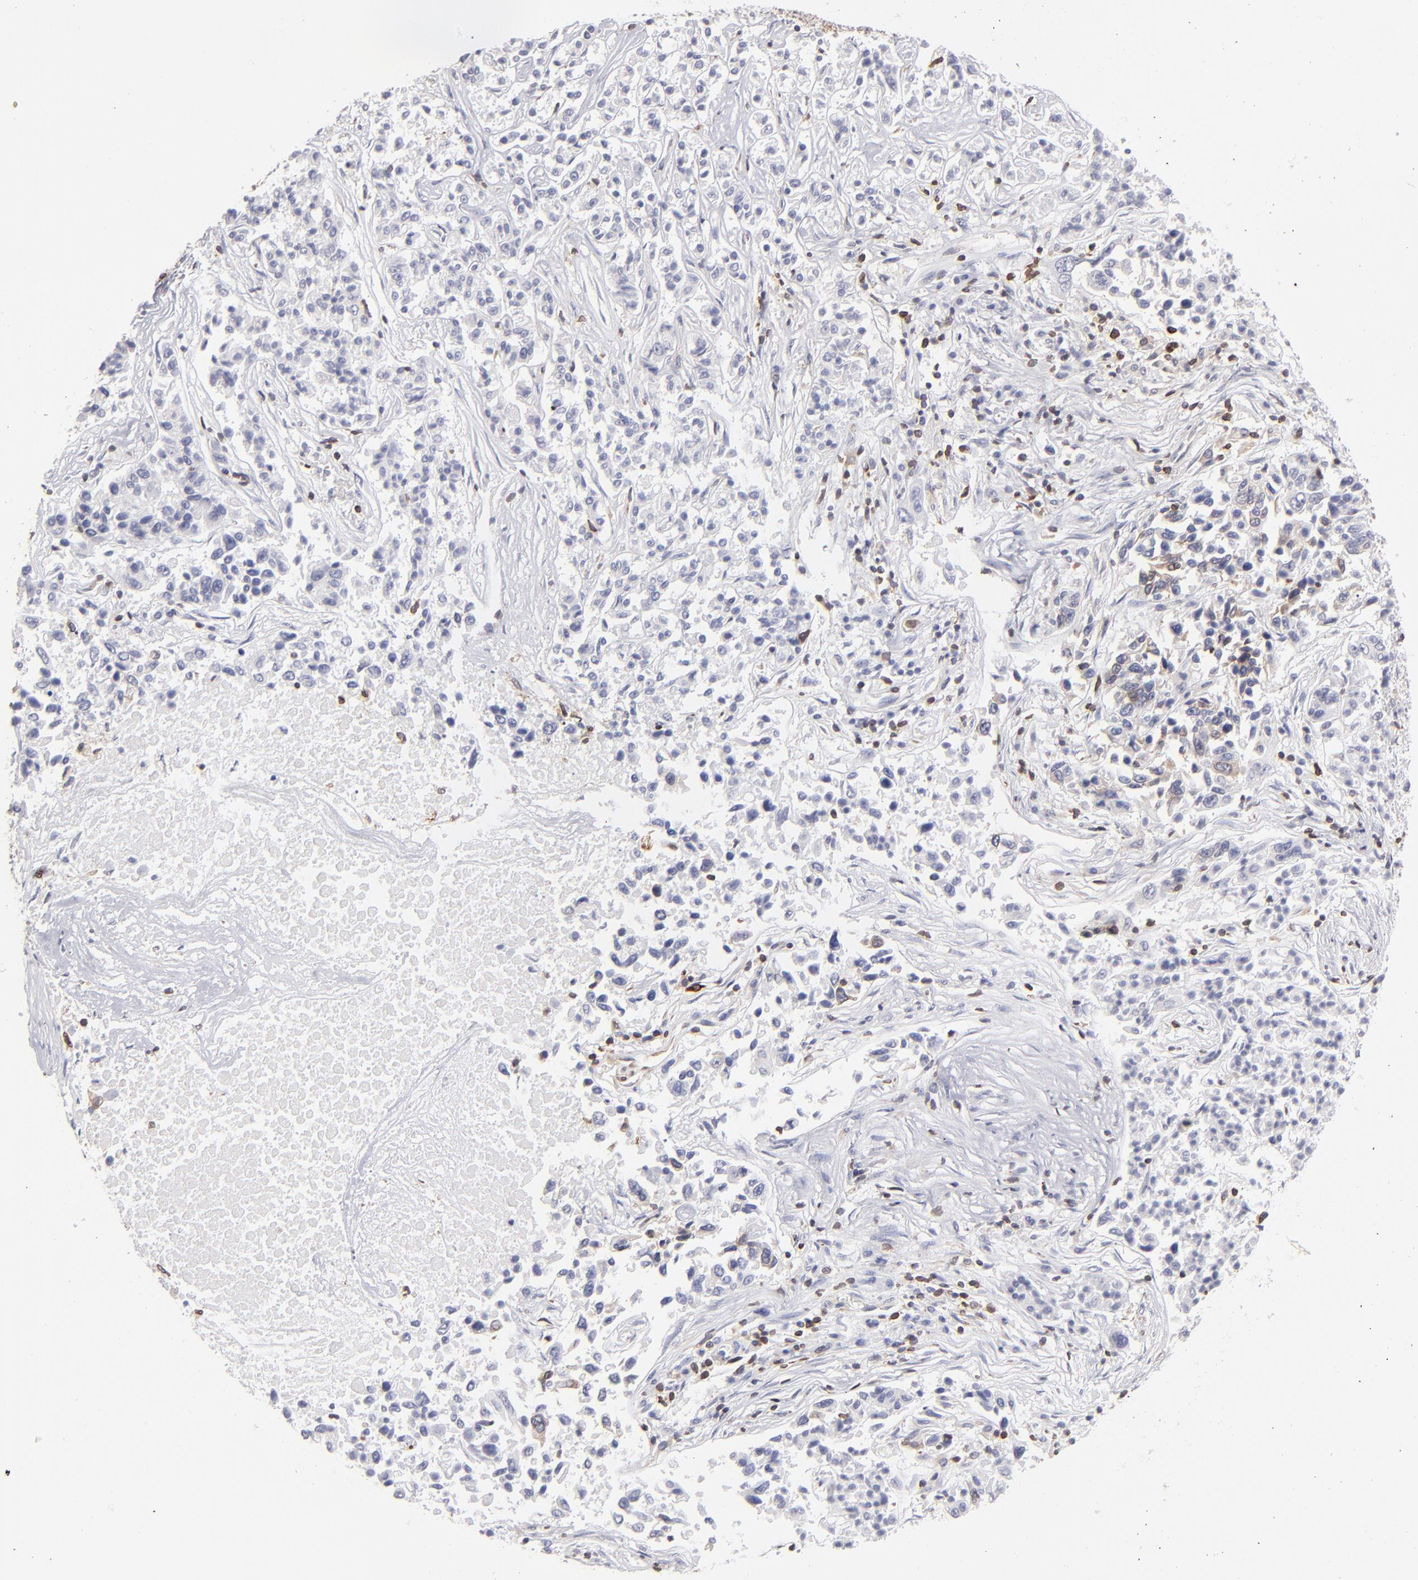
{"staining": {"intensity": "weak", "quantity": "<25%", "location": "cytoplasmic/membranous"}, "tissue": "lung cancer", "cell_type": "Tumor cells", "image_type": "cancer", "snomed": [{"axis": "morphology", "description": "Adenocarcinoma, NOS"}, {"axis": "topography", "description": "Lung"}], "caption": "Human adenocarcinoma (lung) stained for a protein using immunohistochemistry (IHC) displays no expression in tumor cells.", "gene": "TMX1", "patient": {"sex": "male", "age": 84}}